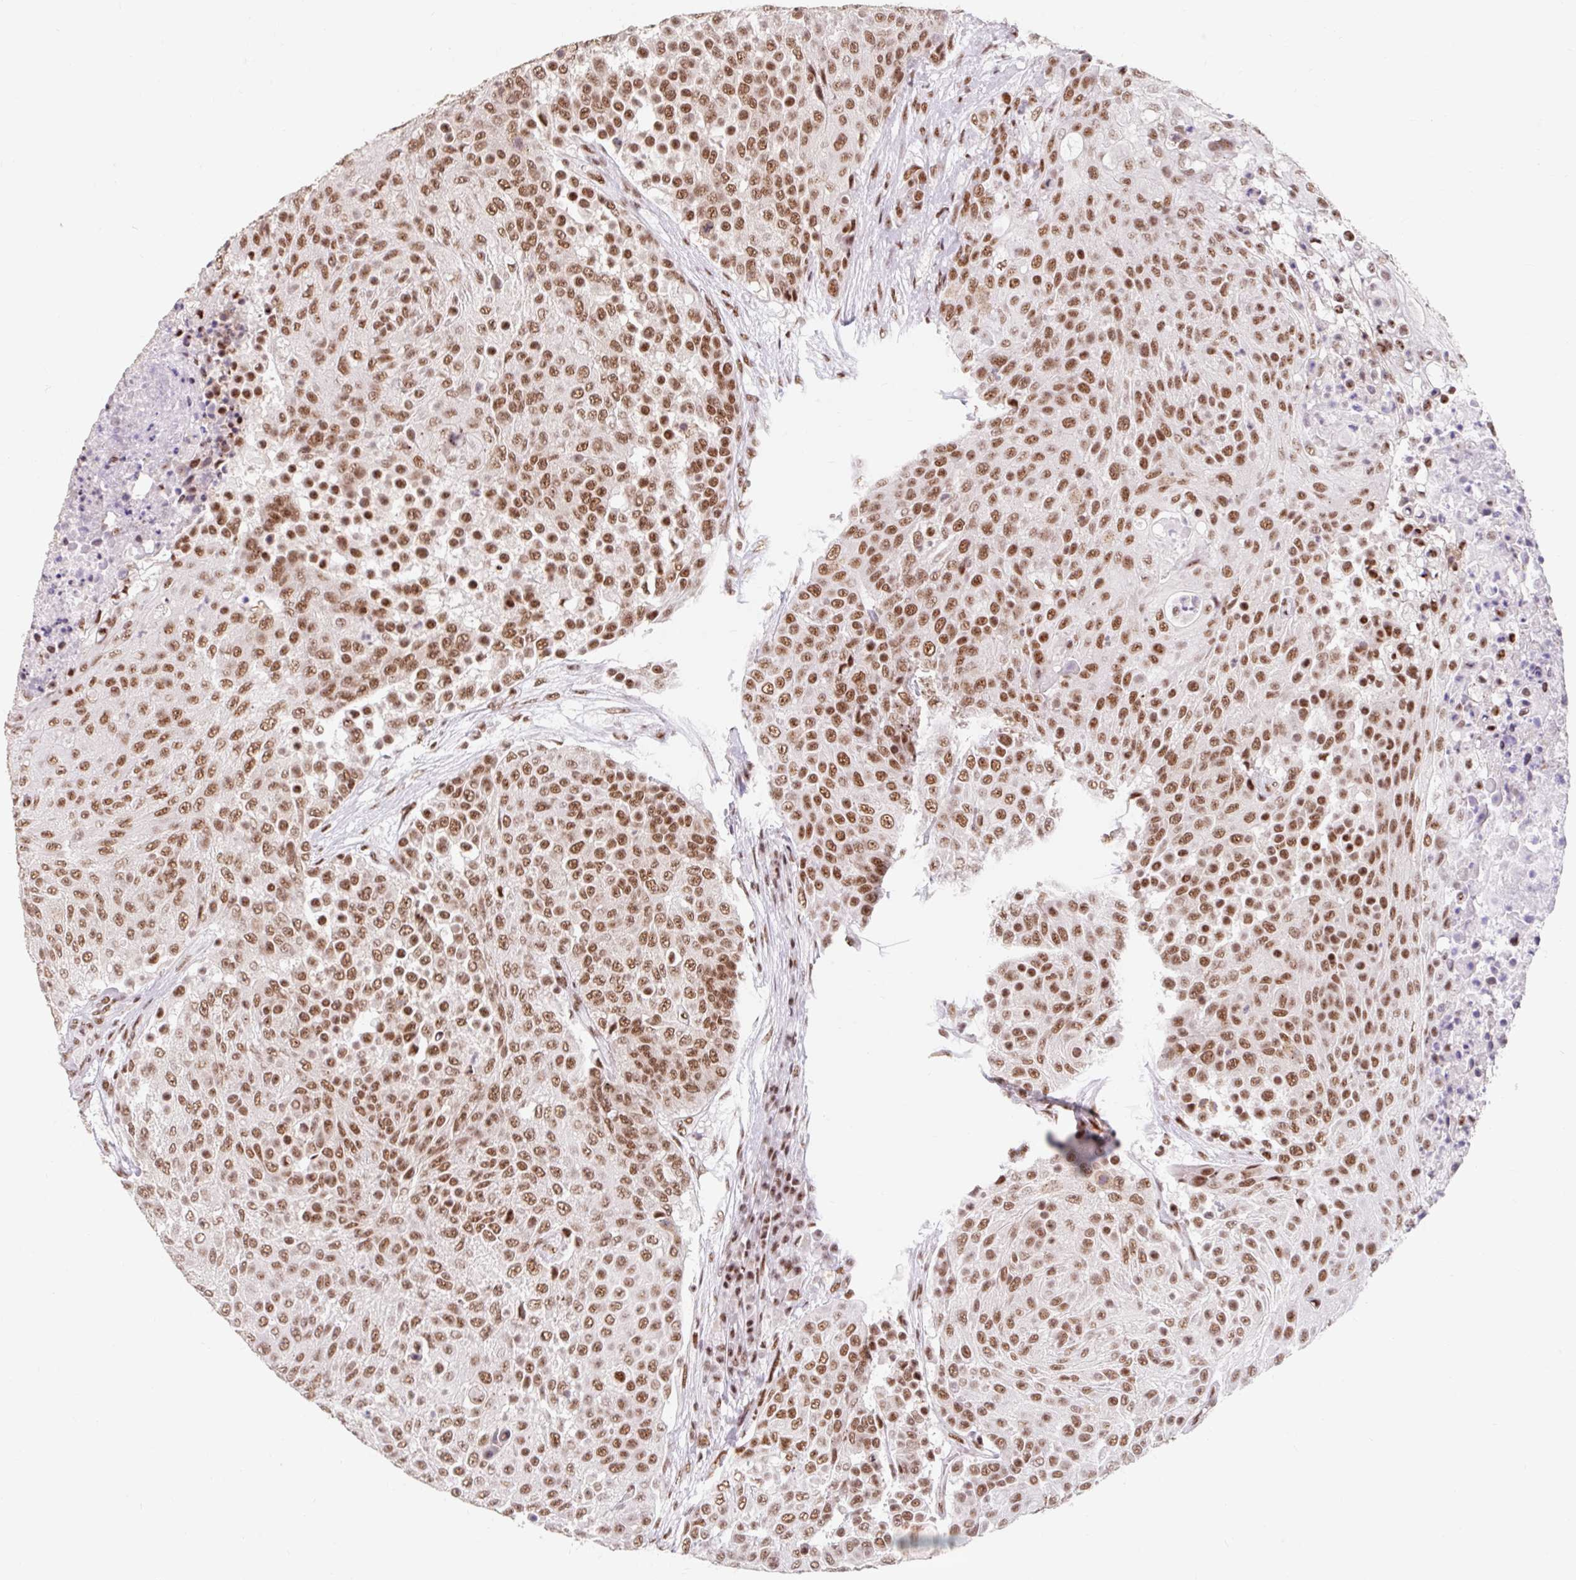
{"staining": {"intensity": "moderate", "quantity": ">75%", "location": "nuclear"}, "tissue": "urothelial cancer", "cell_type": "Tumor cells", "image_type": "cancer", "snomed": [{"axis": "morphology", "description": "Urothelial carcinoma, High grade"}, {"axis": "topography", "description": "Urinary bladder"}], "caption": "Urothelial carcinoma (high-grade) tissue exhibits moderate nuclear expression in about >75% of tumor cells", "gene": "SRSF10", "patient": {"sex": "female", "age": 63}}